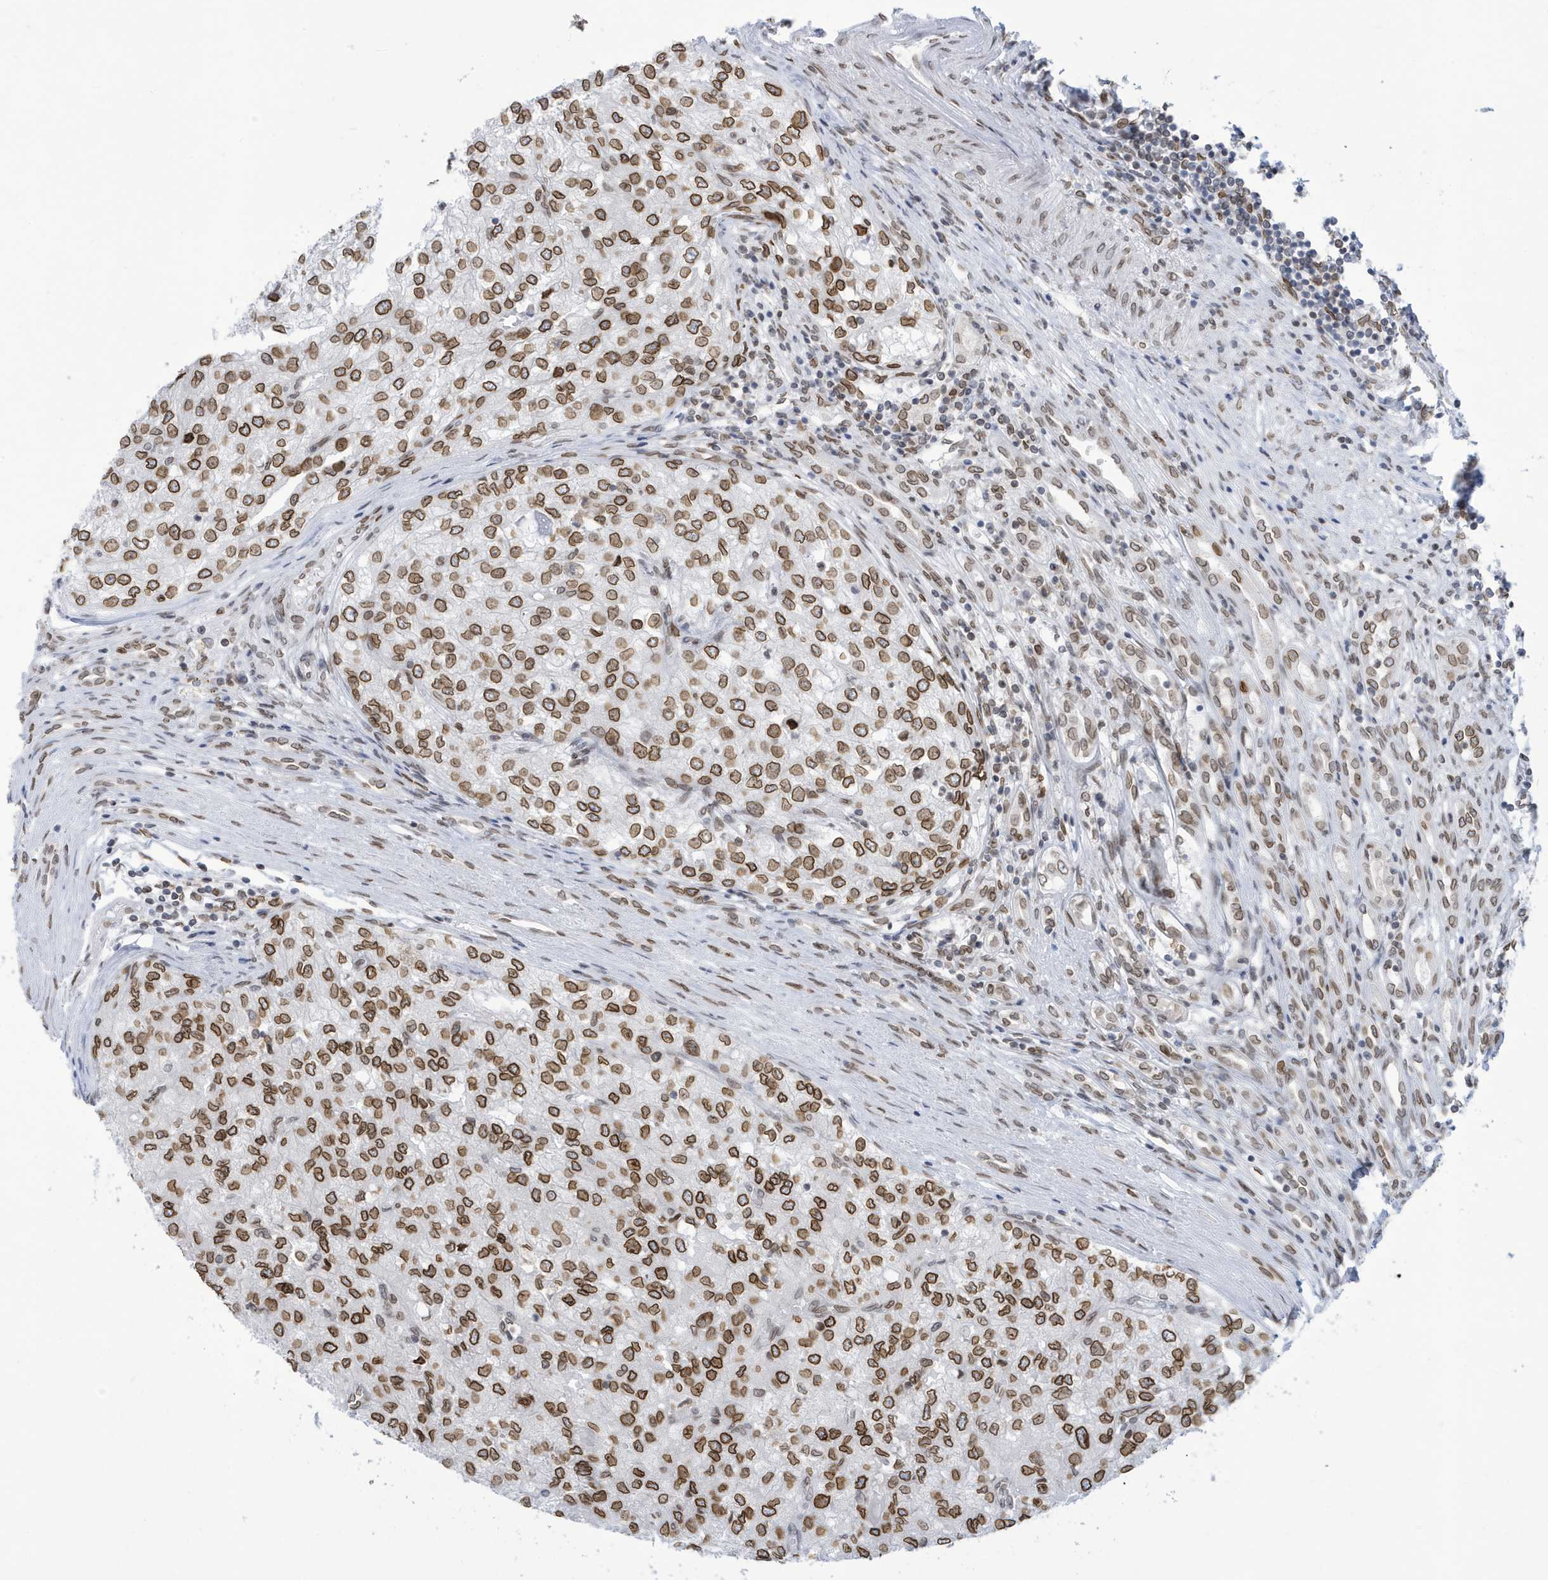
{"staining": {"intensity": "moderate", "quantity": ">75%", "location": "cytoplasmic/membranous,nuclear"}, "tissue": "renal cancer", "cell_type": "Tumor cells", "image_type": "cancer", "snomed": [{"axis": "morphology", "description": "Adenocarcinoma, NOS"}, {"axis": "topography", "description": "Kidney"}], "caption": "Immunohistochemical staining of human renal cancer (adenocarcinoma) displays medium levels of moderate cytoplasmic/membranous and nuclear protein expression in about >75% of tumor cells. Ihc stains the protein in brown and the nuclei are stained blue.", "gene": "PCYT1A", "patient": {"sex": "female", "age": 54}}